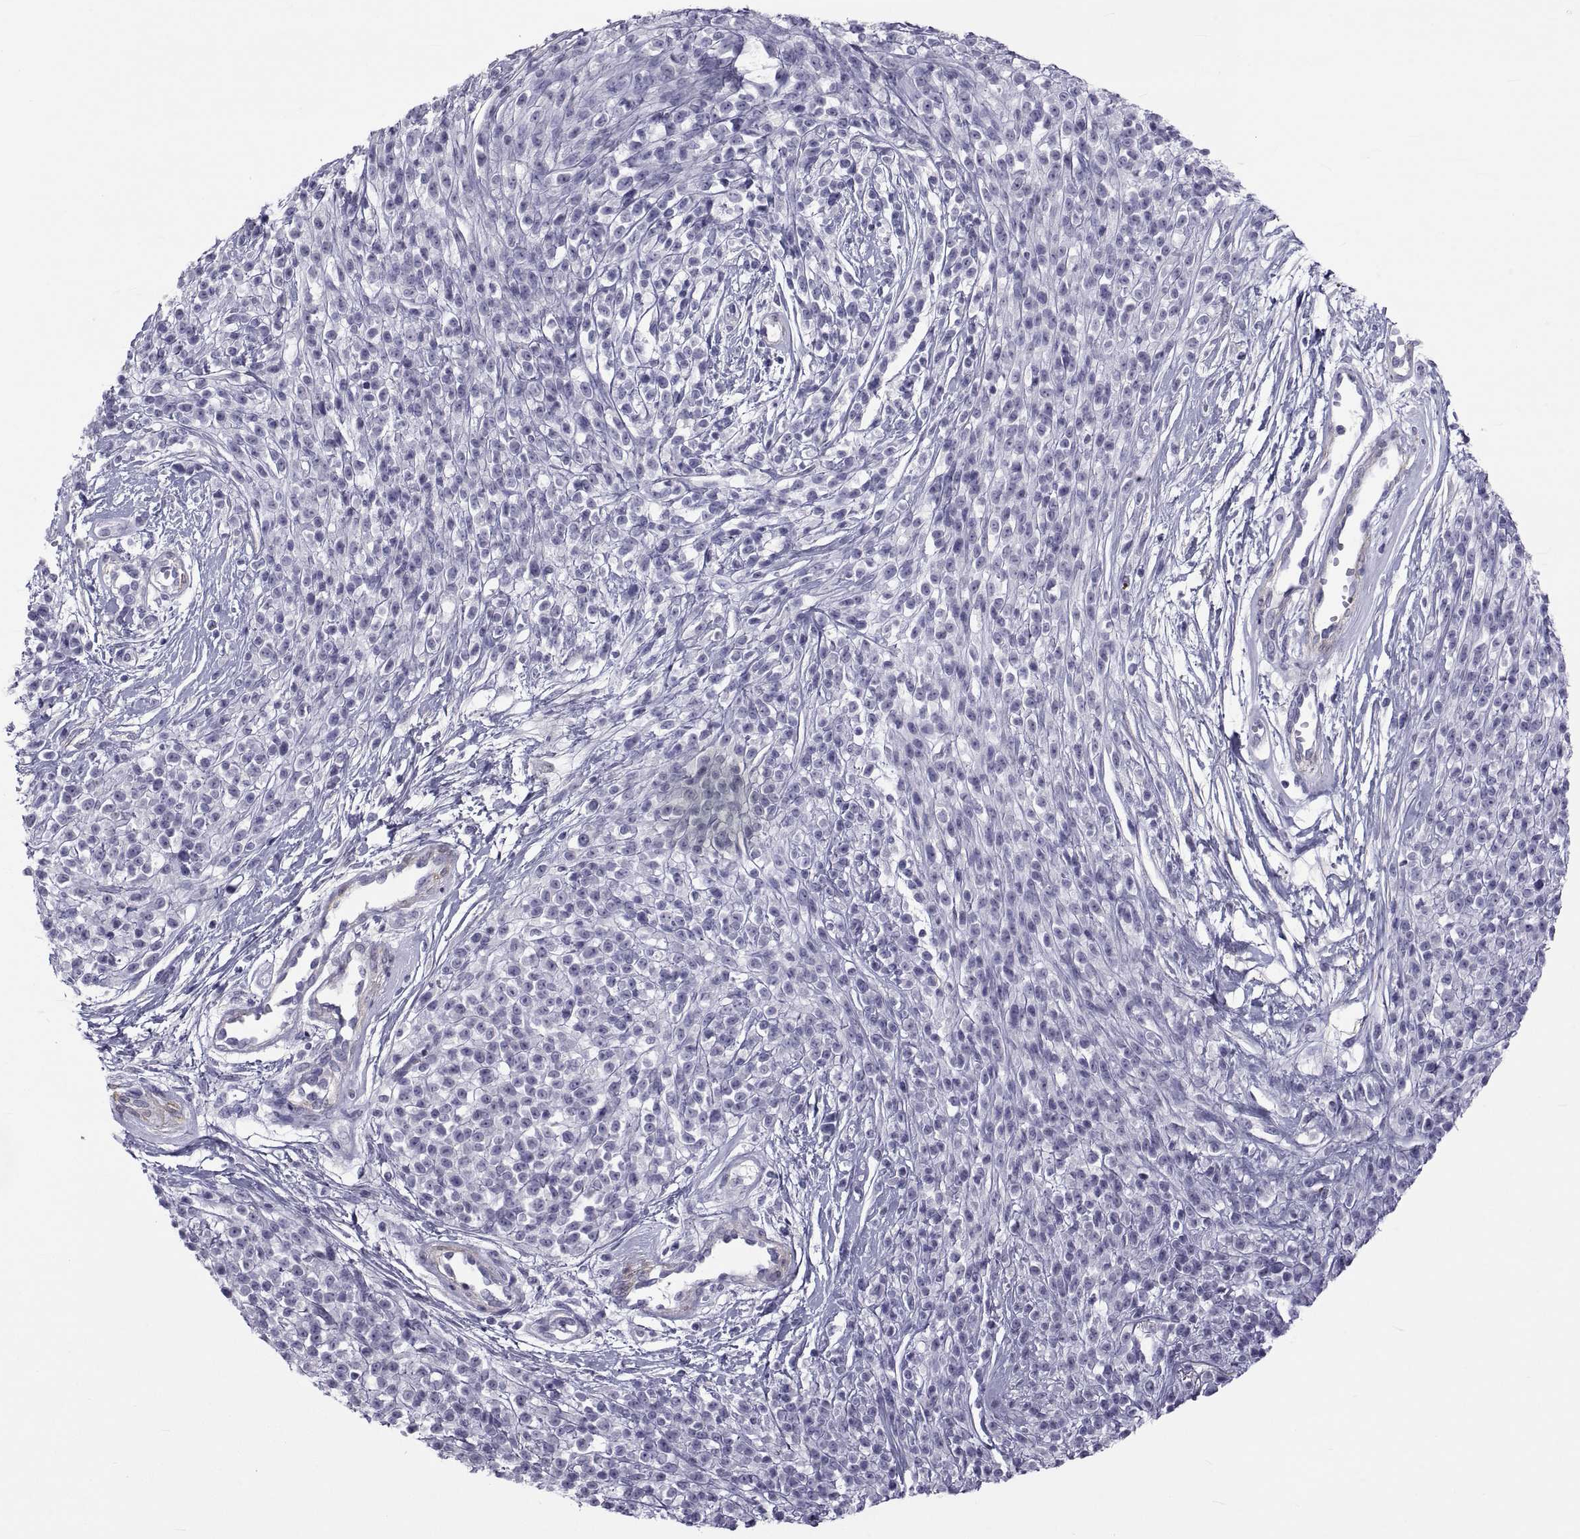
{"staining": {"intensity": "negative", "quantity": "none", "location": "none"}, "tissue": "melanoma", "cell_type": "Tumor cells", "image_type": "cancer", "snomed": [{"axis": "morphology", "description": "Malignant melanoma, NOS"}, {"axis": "topography", "description": "Skin"}, {"axis": "topography", "description": "Skin of trunk"}], "caption": "Histopathology image shows no protein positivity in tumor cells of malignant melanoma tissue.", "gene": "MAGEB1", "patient": {"sex": "male", "age": 74}}